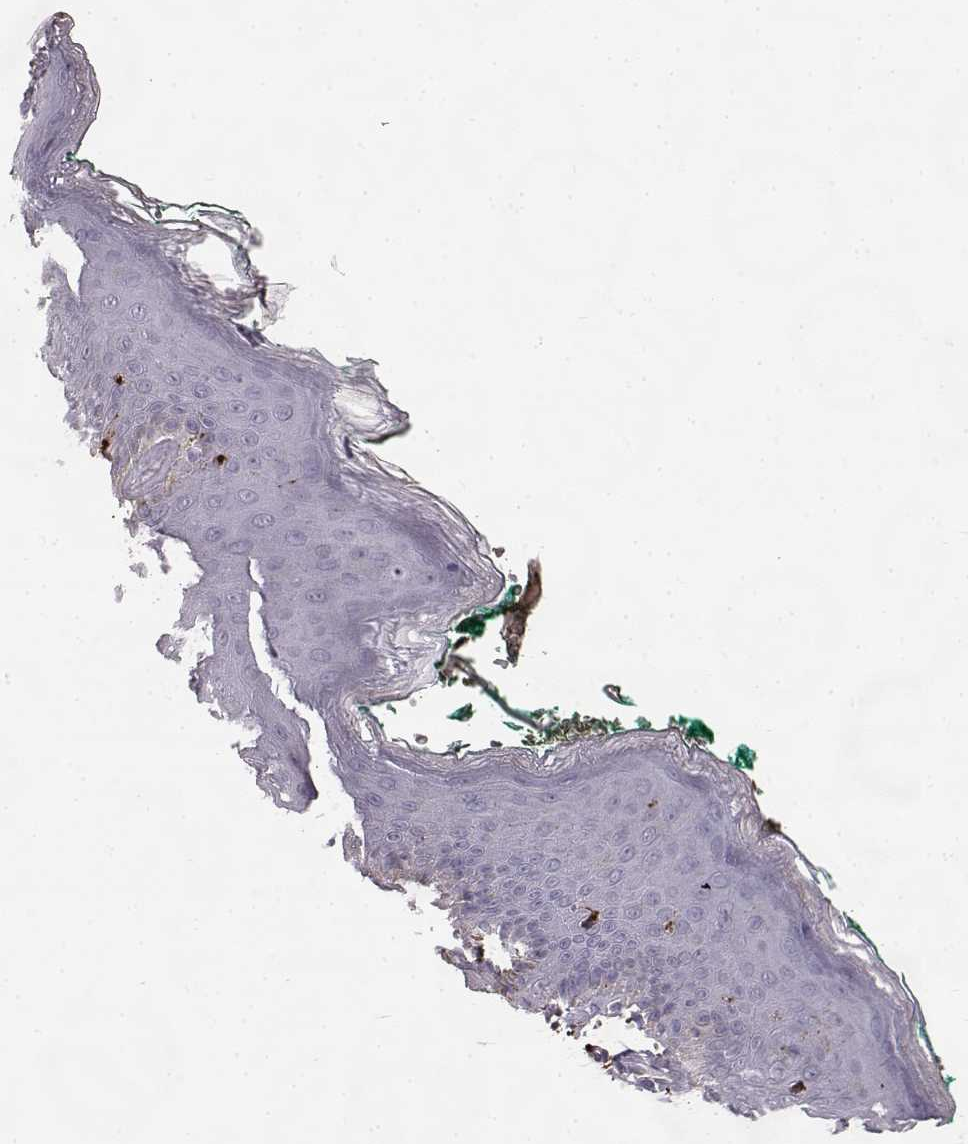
{"staining": {"intensity": "negative", "quantity": "none", "location": "none"}, "tissue": "skin", "cell_type": "Epidermal cells", "image_type": "normal", "snomed": [{"axis": "morphology", "description": "Normal tissue, NOS"}, {"axis": "topography", "description": "Vulva"}], "caption": "Micrograph shows no protein staining in epidermal cells of benign skin.", "gene": "CCNF", "patient": {"sex": "female", "age": 66}}